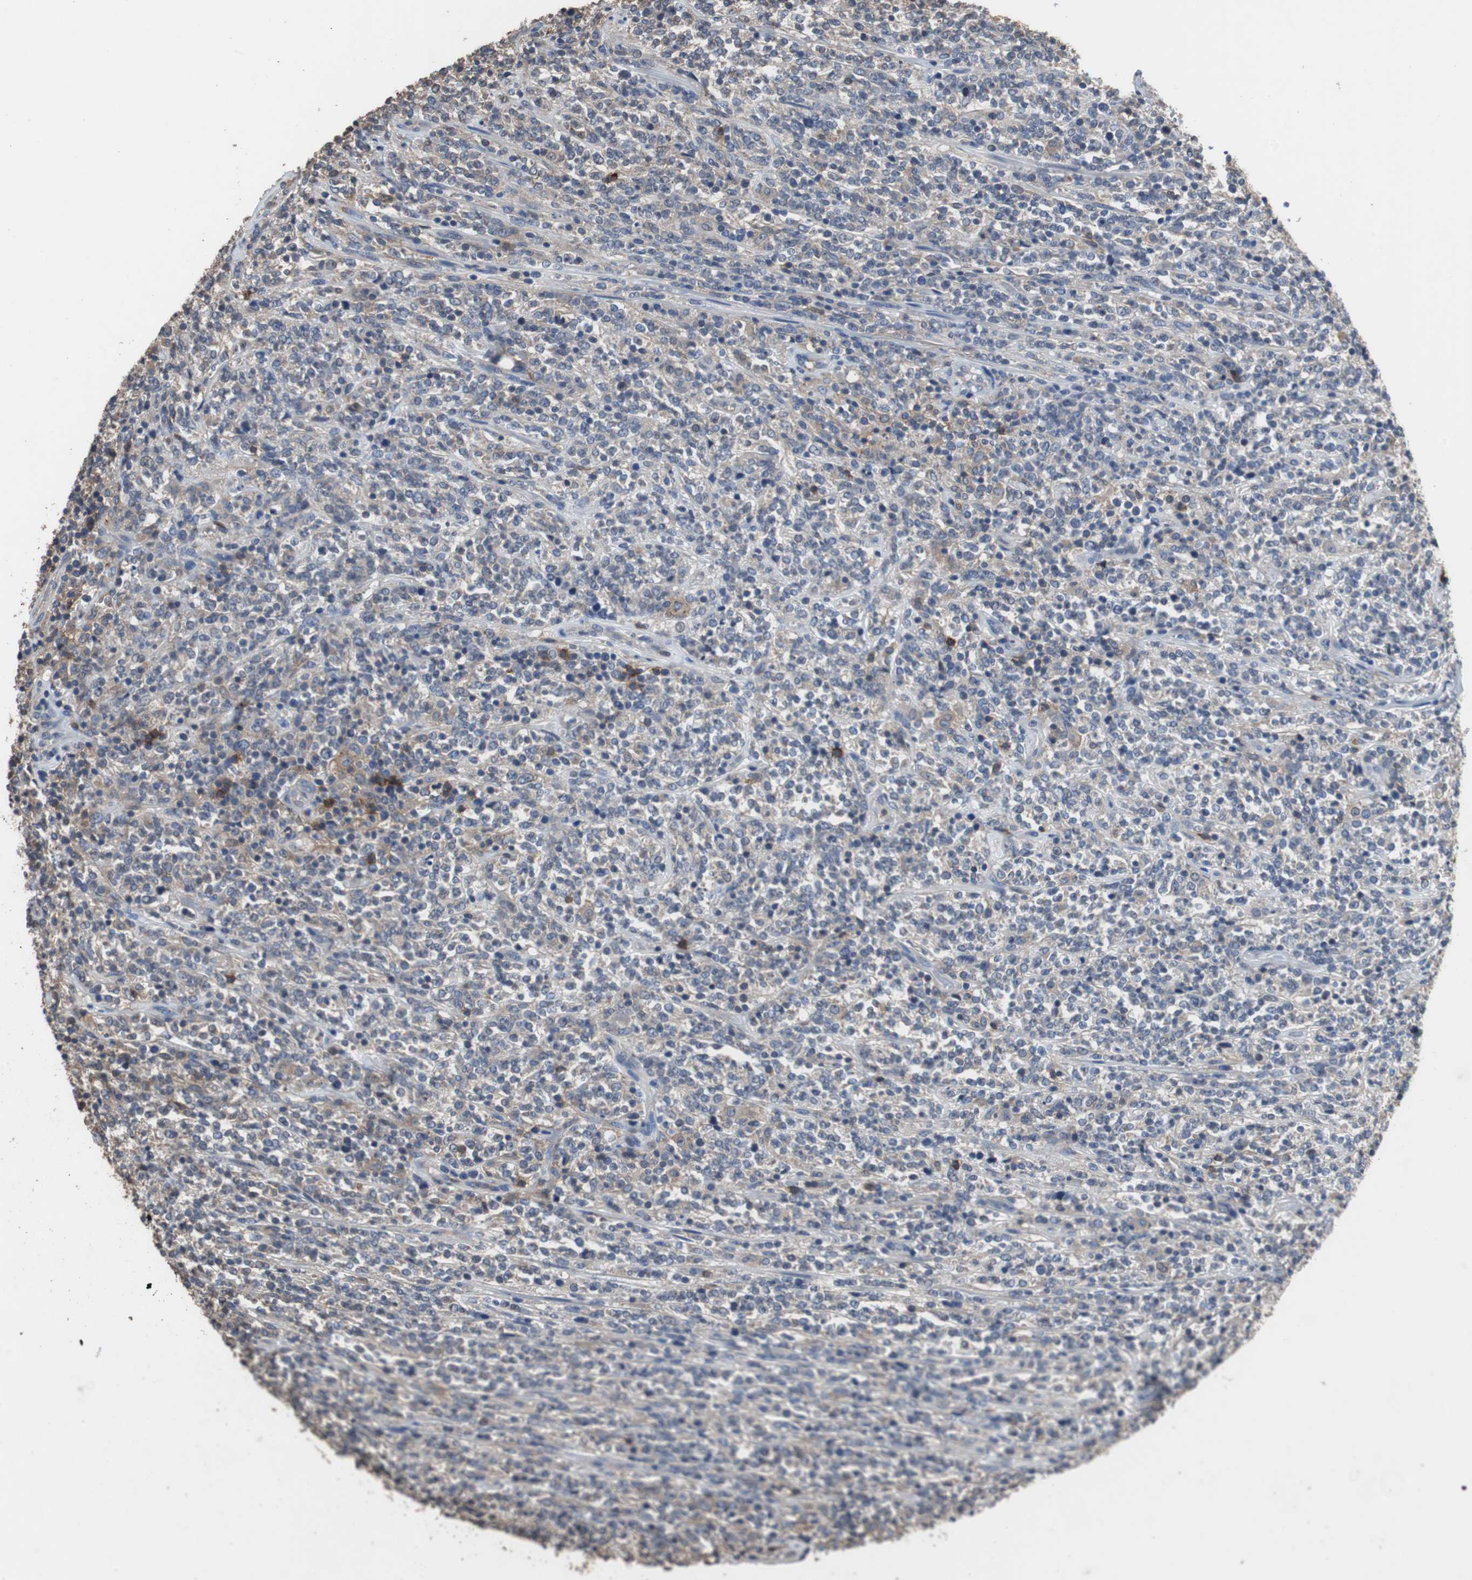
{"staining": {"intensity": "moderate", "quantity": "<25%", "location": "cytoplasmic/membranous"}, "tissue": "lymphoma", "cell_type": "Tumor cells", "image_type": "cancer", "snomed": [{"axis": "morphology", "description": "Malignant lymphoma, non-Hodgkin's type, High grade"}, {"axis": "topography", "description": "Soft tissue"}], "caption": "Lymphoma stained with a protein marker shows moderate staining in tumor cells.", "gene": "SCIMP", "patient": {"sex": "male", "age": 18}}